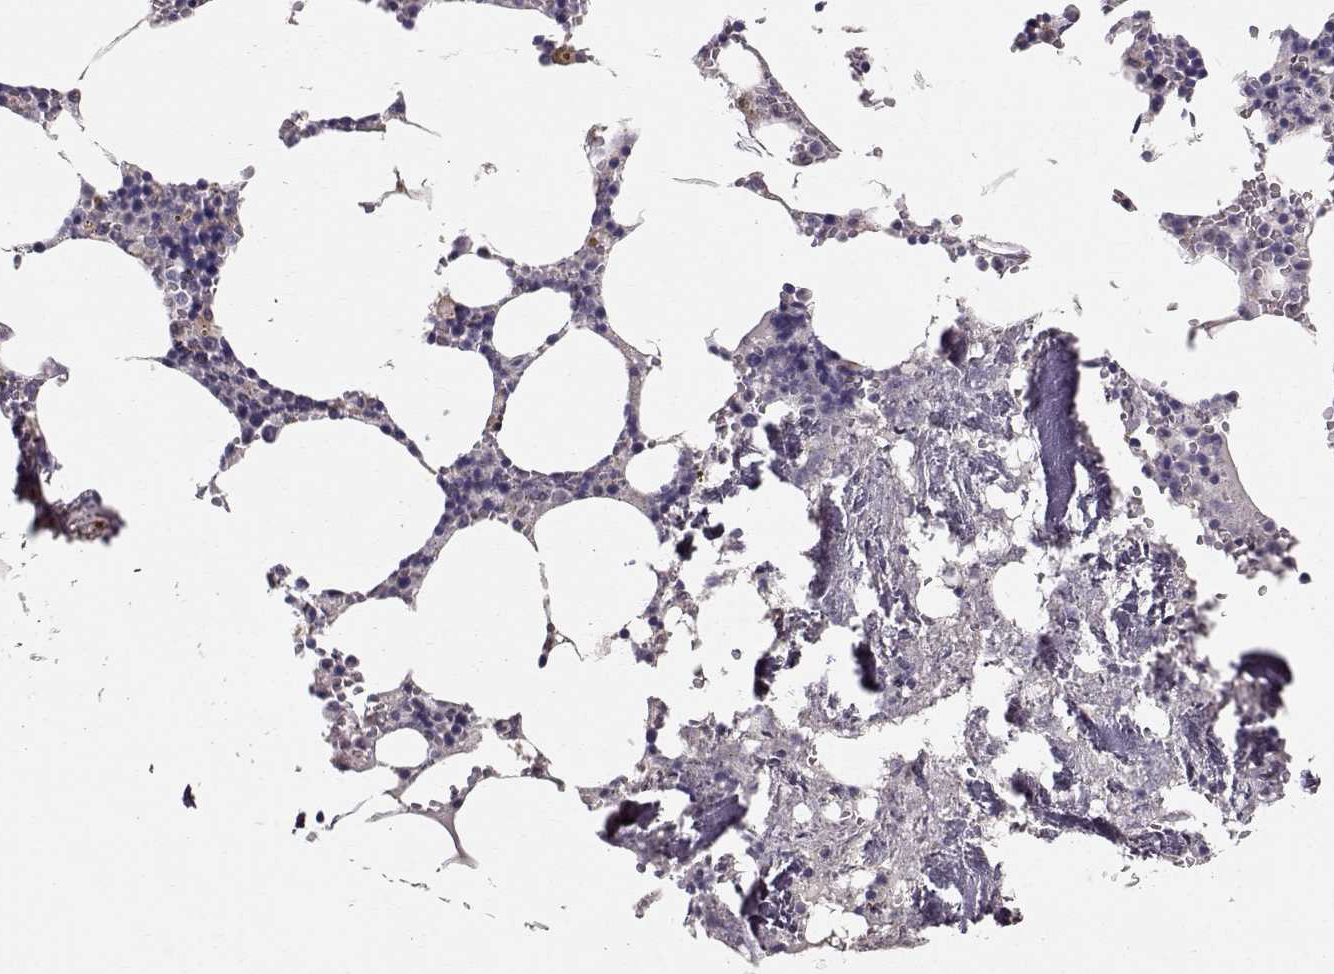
{"staining": {"intensity": "negative", "quantity": "none", "location": "none"}, "tissue": "bone marrow", "cell_type": "Hematopoietic cells", "image_type": "normal", "snomed": [{"axis": "morphology", "description": "Normal tissue, NOS"}, {"axis": "topography", "description": "Bone marrow"}], "caption": "This is an IHC photomicrograph of benign bone marrow. There is no staining in hematopoietic cells.", "gene": "POU1F1", "patient": {"sex": "male", "age": 54}}